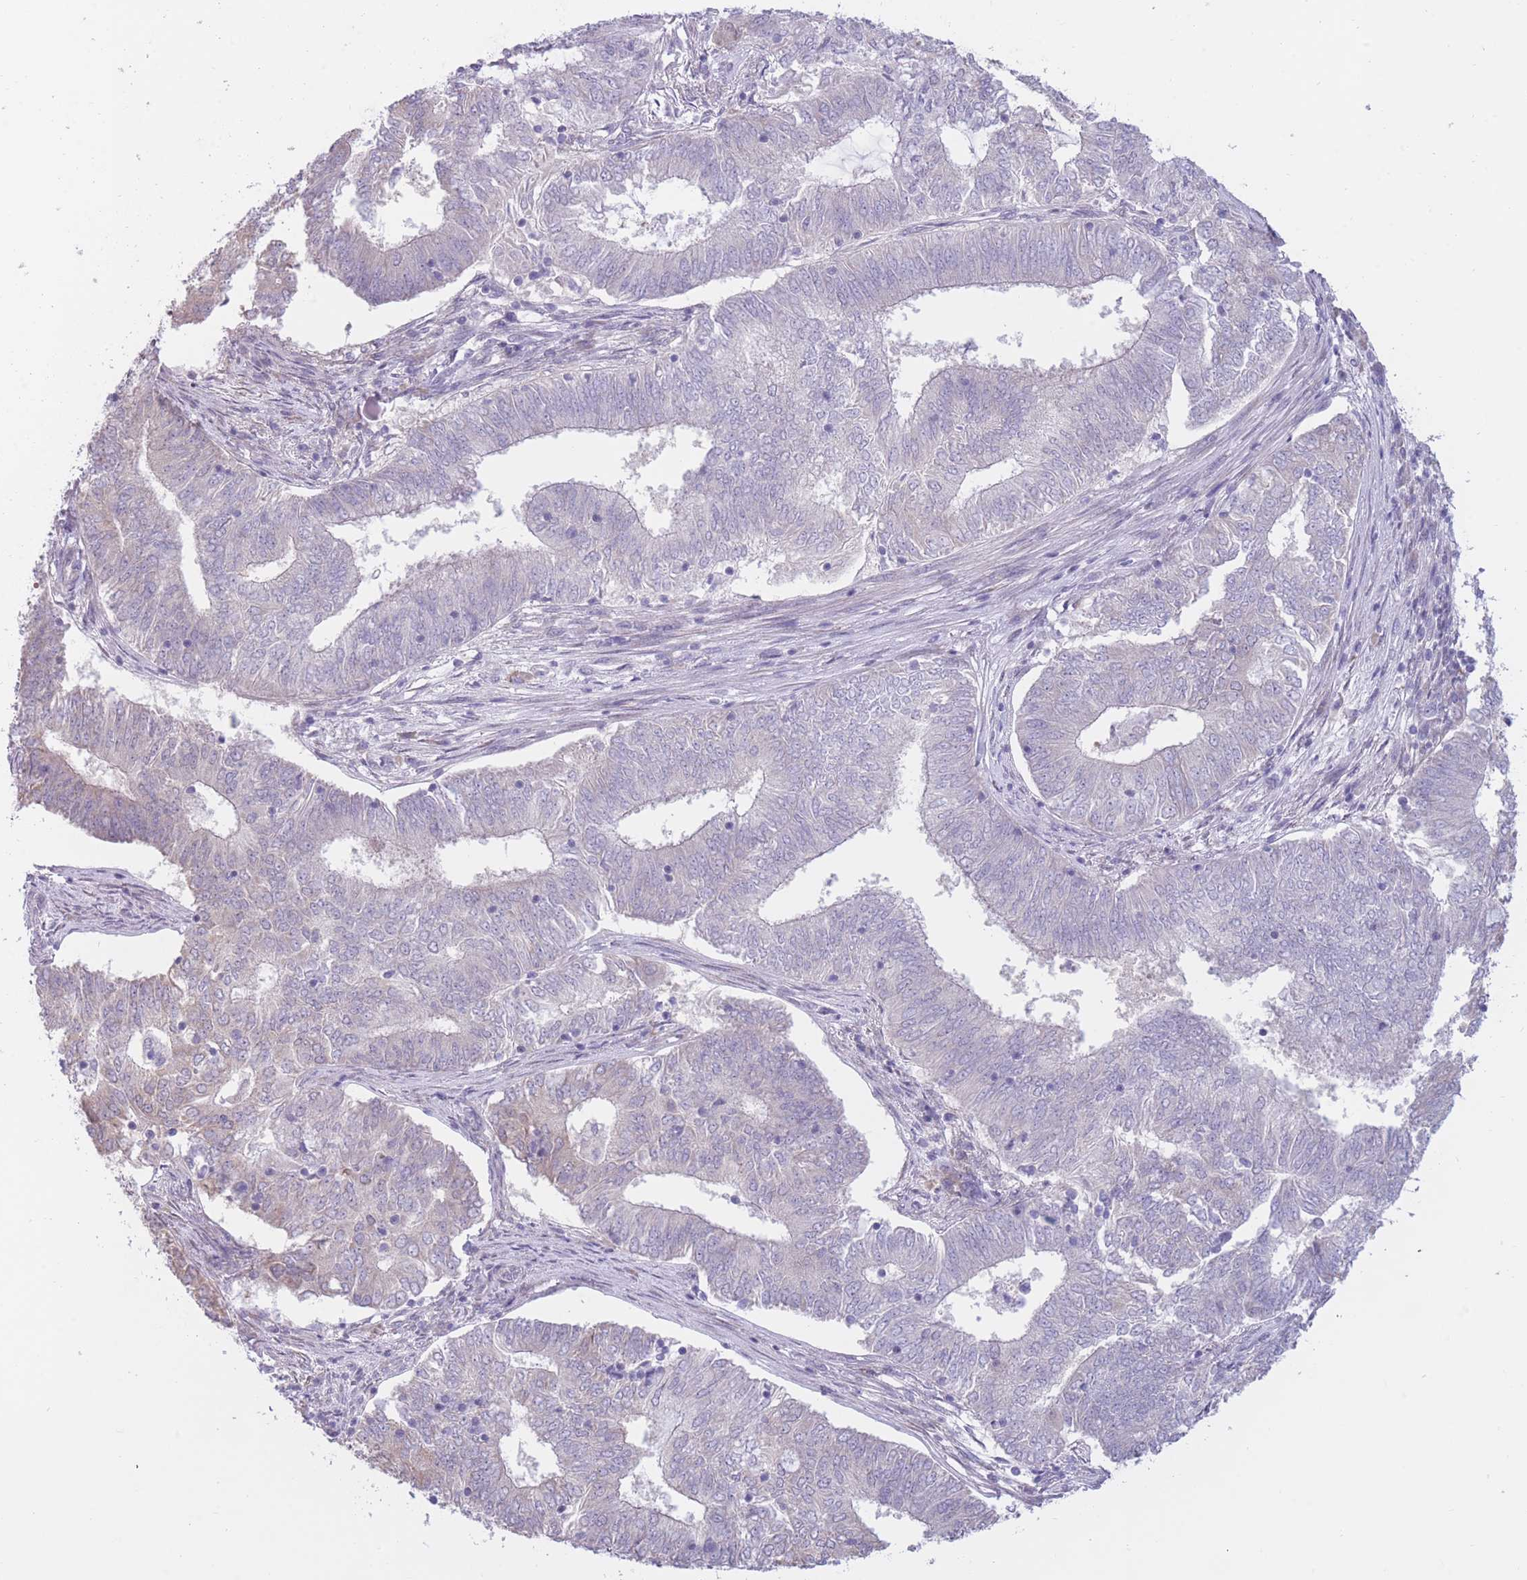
{"staining": {"intensity": "negative", "quantity": "none", "location": "none"}, "tissue": "endometrial cancer", "cell_type": "Tumor cells", "image_type": "cancer", "snomed": [{"axis": "morphology", "description": "Adenocarcinoma, NOS"}, {"axis": "topography", "description": "Endometrium"}], "caption": "Tumor cells show no significant expression in endometrial cancer (adenocarcinoma).", "gene": "COL27A1", "patient": {"sex": "female", "age": 62}}